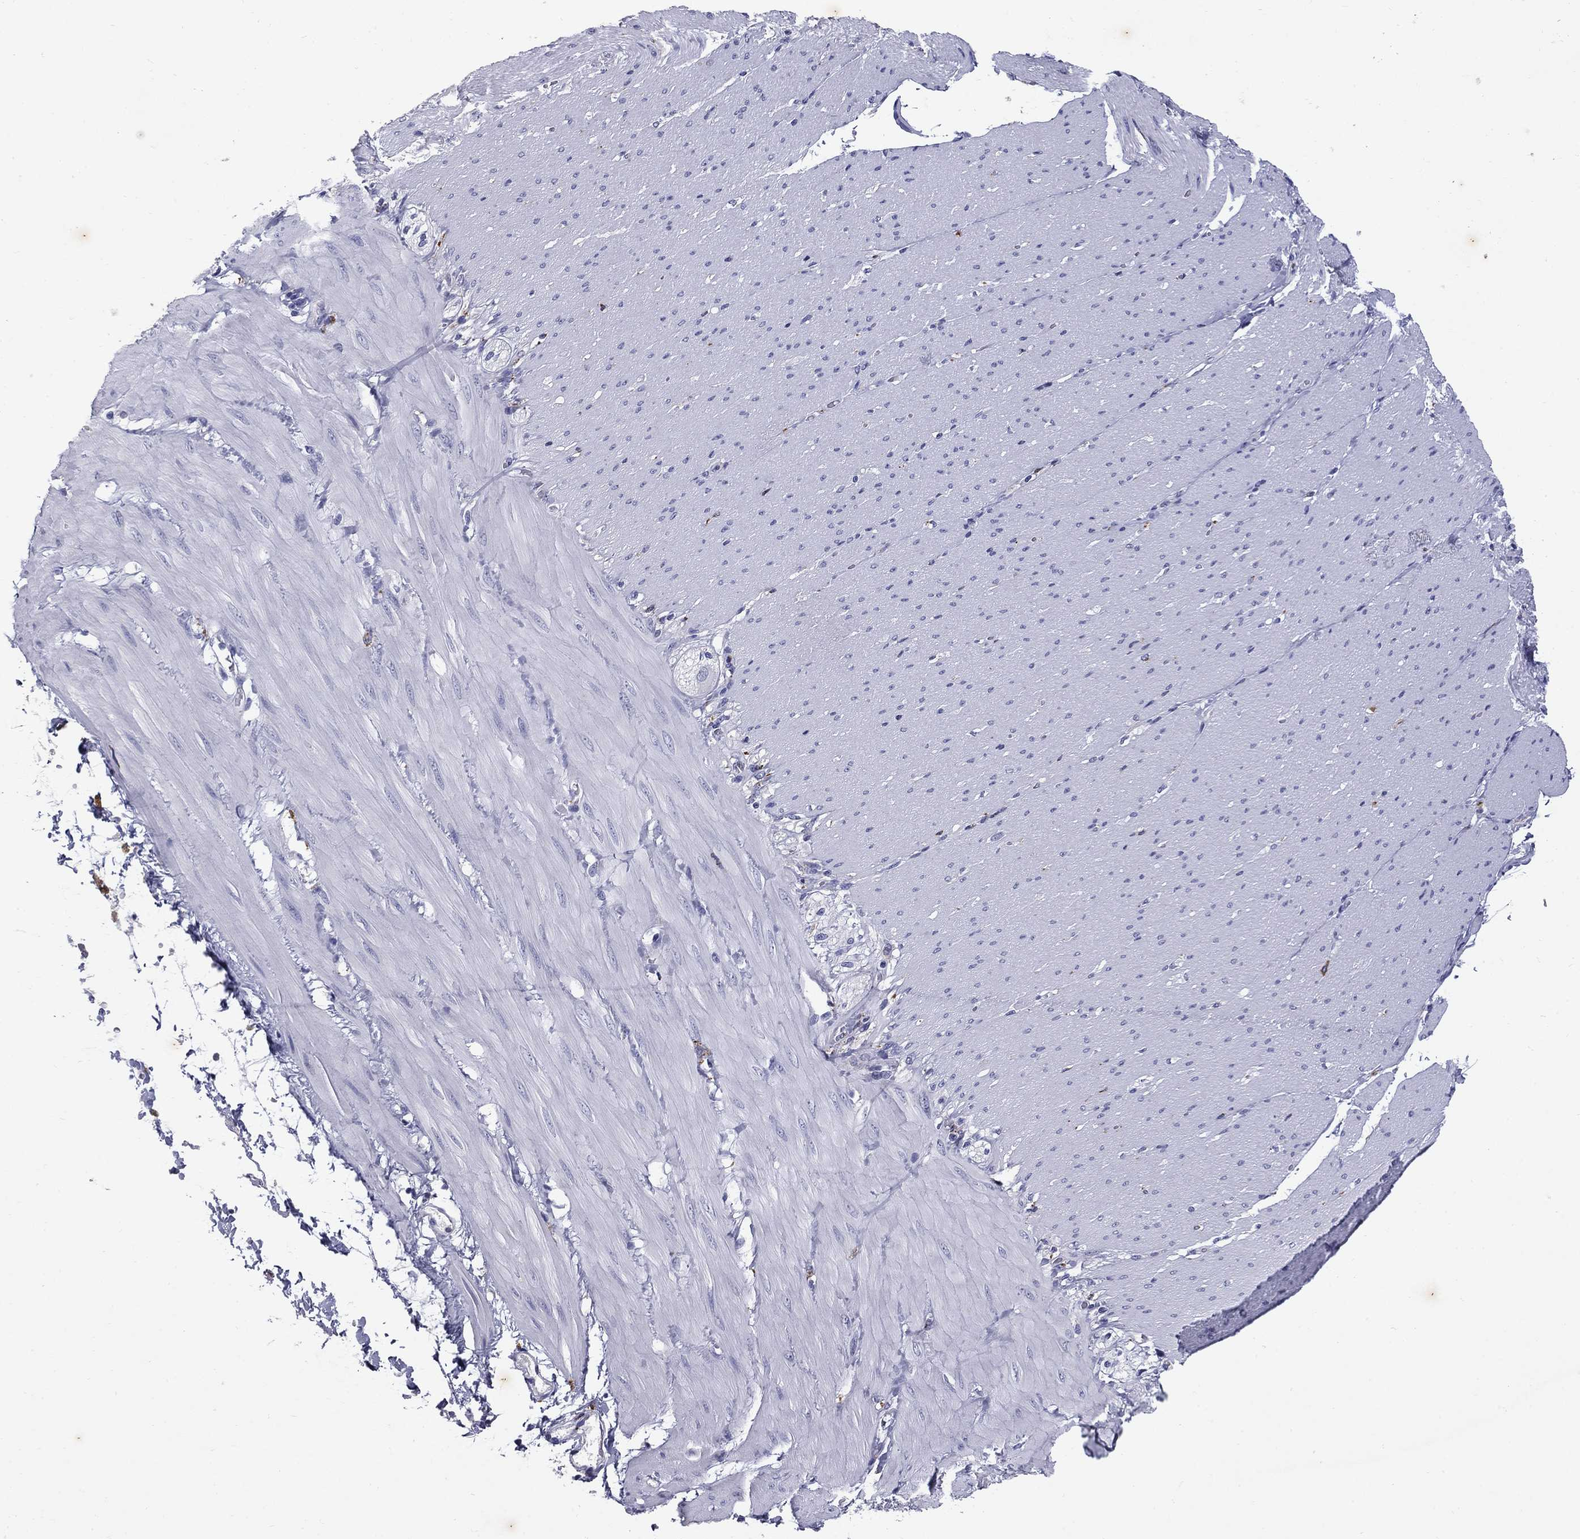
{"staining": {"intensity": "negative", "quantity": "none", "location": "none"}, "tissue": "adipose tissue", "cell_type": "Adipocytes", "image_type": "normal", "snomed": [{"axis": "morphology", "description": "Normal tissue, NOS"}, {"axis": "topography", "description": "Smooth muscle"}, {"axis": "topography", "description": "Duodenum"}, {"axis": "topography", "description": "Peripheral nerve tissue"}], "caption": "IHC photomicrograph of normal adipose tissue stained for a protein (brown), which exhibits no expression in adipocytes.", "gene": "MADCAM1", "patient": {"sex": "female", "age": 61}}